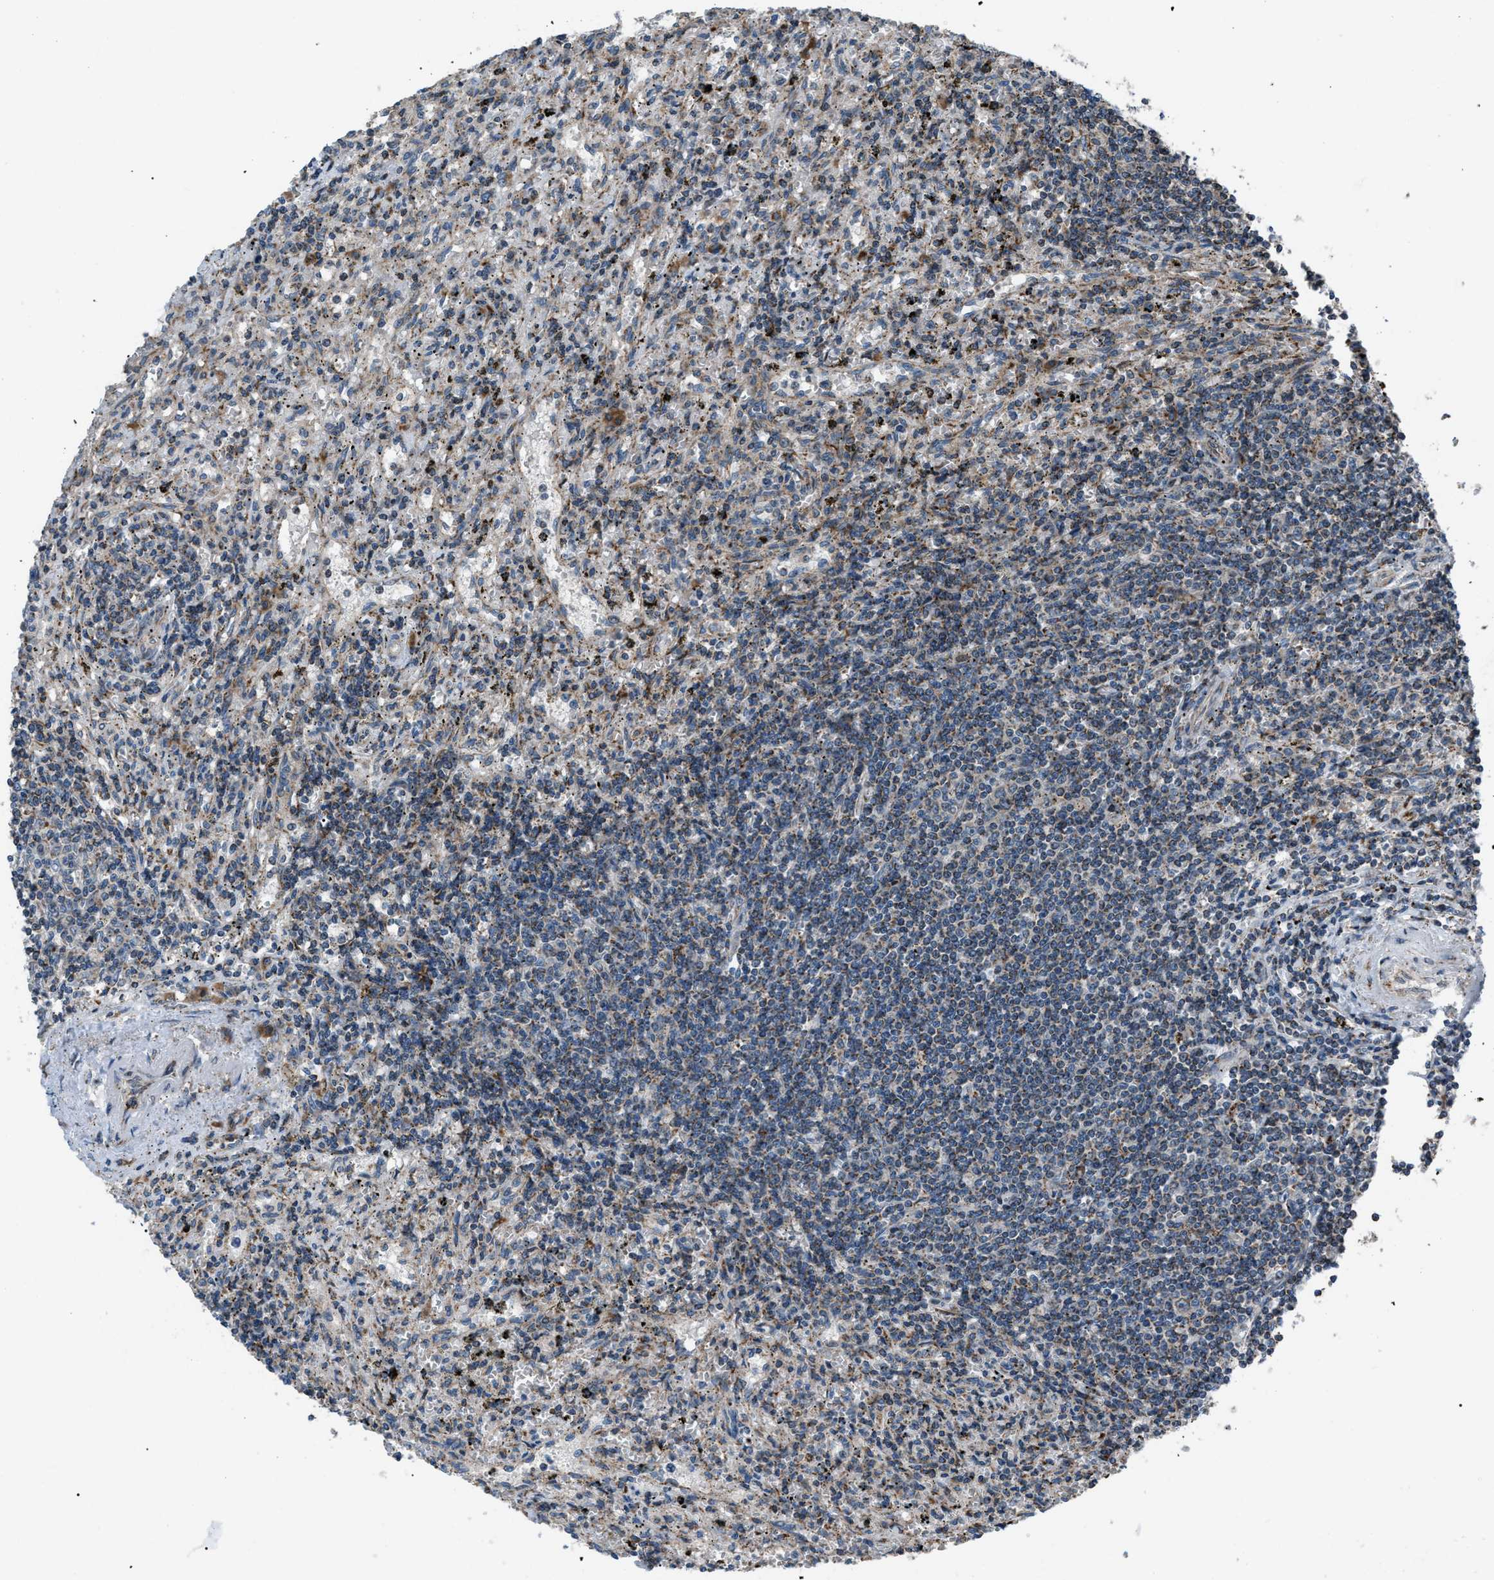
{"staining": {"intensity": "moderate", "quantity": "25%-75%", "location": "cytoplasmic/membranous"}, "tissue": "lymphoma", "cell_type": "Tumor cells", "image_type": "cancer", "snomed": [{"axis": "morphology", "description": "Malignant lymphoma, non-Hodgkin's type, Low grade"}, {"axis": "topography", "description": "Spleen"}], "caption": "Immunohistochemistry (IHC) of human malignant lymphoma, non-Hodgkin's type (low-grade) exhibits medium levels of moderate cytoplasmic/membranous expression in approximately 25%-75% of tumor cells. Immunohistochemistry (IHC) stains the protein of interest in brown and the nuclei are stained blue.", "gene": "AGO2", "patient": {"sex": "male", "age": 76}}